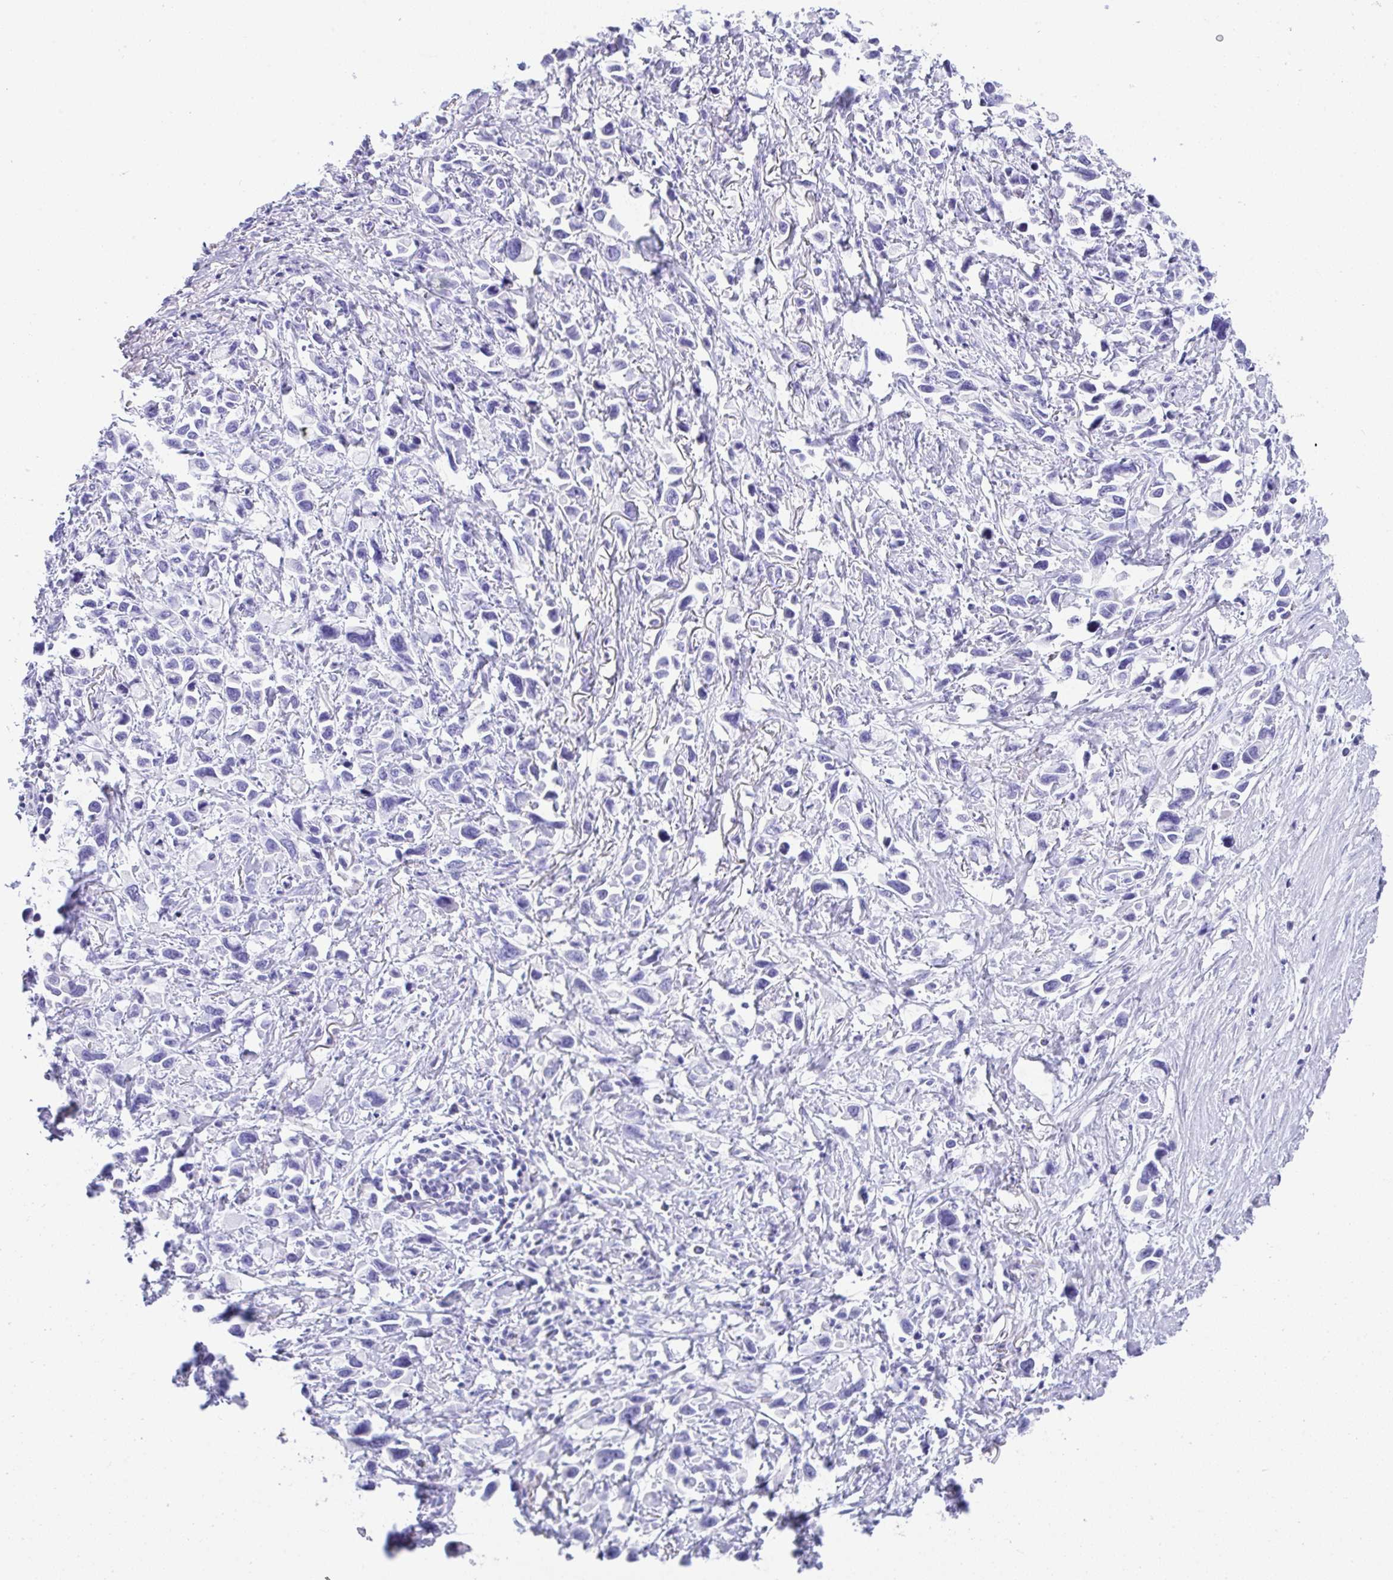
{"staining": {"intensity": "negative", "quantity": "none", "location": "none"}, "tissue": "stomach cancer", "cell_type": "Tumor cells", "image_type": "cancer", "snomed": [{"axis": "morphology", "description": "Adenocarcinoma, NOS"}, {"axis": "topography", "description": "Stomach"}], "caption": "IHC of human stomach cancer (adenocarcinoma) exhibits no staining in tumor cells. The staining was performed using DAB to visualize the protein expression in brown, while the nuclei were stained in blue with hematoxylin (Magnification: 20x).", "gene": "CPA1", "patient": {"sex": "female", "age": 81}}